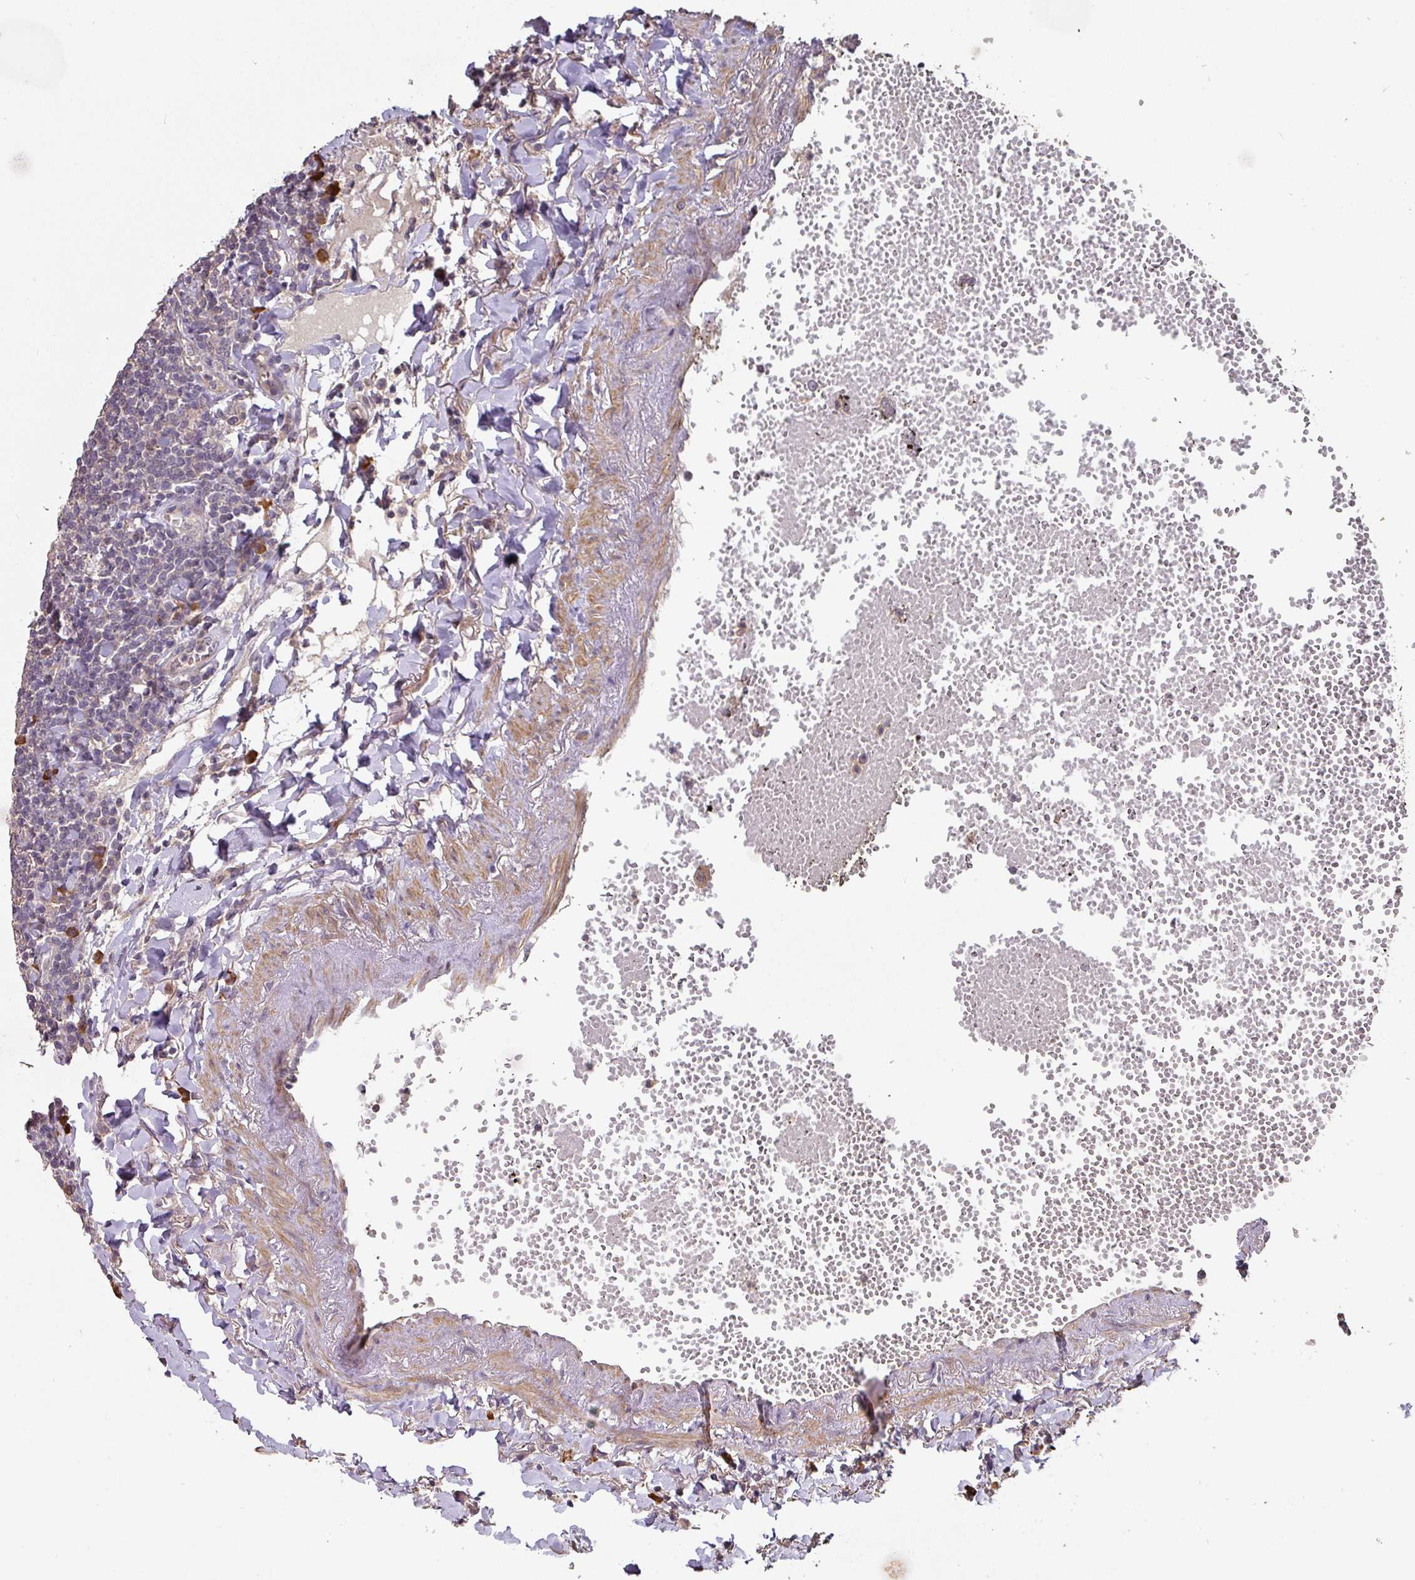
{"staining": {"intensity": "negative", "quantity": "none", "location": "none"}, "tissue": "lymphoma", "cell_type": "Tumor cells", "image_type": "cancer", "snomed": [{"axis": "morphology", "description": "Malignant lymphoma, non-Hodgkin's type, Low grade"}, {"axis": "topography", "description": "Lung"}], "caption": "Photomicrograph shows no significant protein staining in tumor cells of malignant lymphoma, non-Hodgkin's type (low-grade).", "gene": "ACVR2B", "patient": {"sex": "female", "age": 71}}